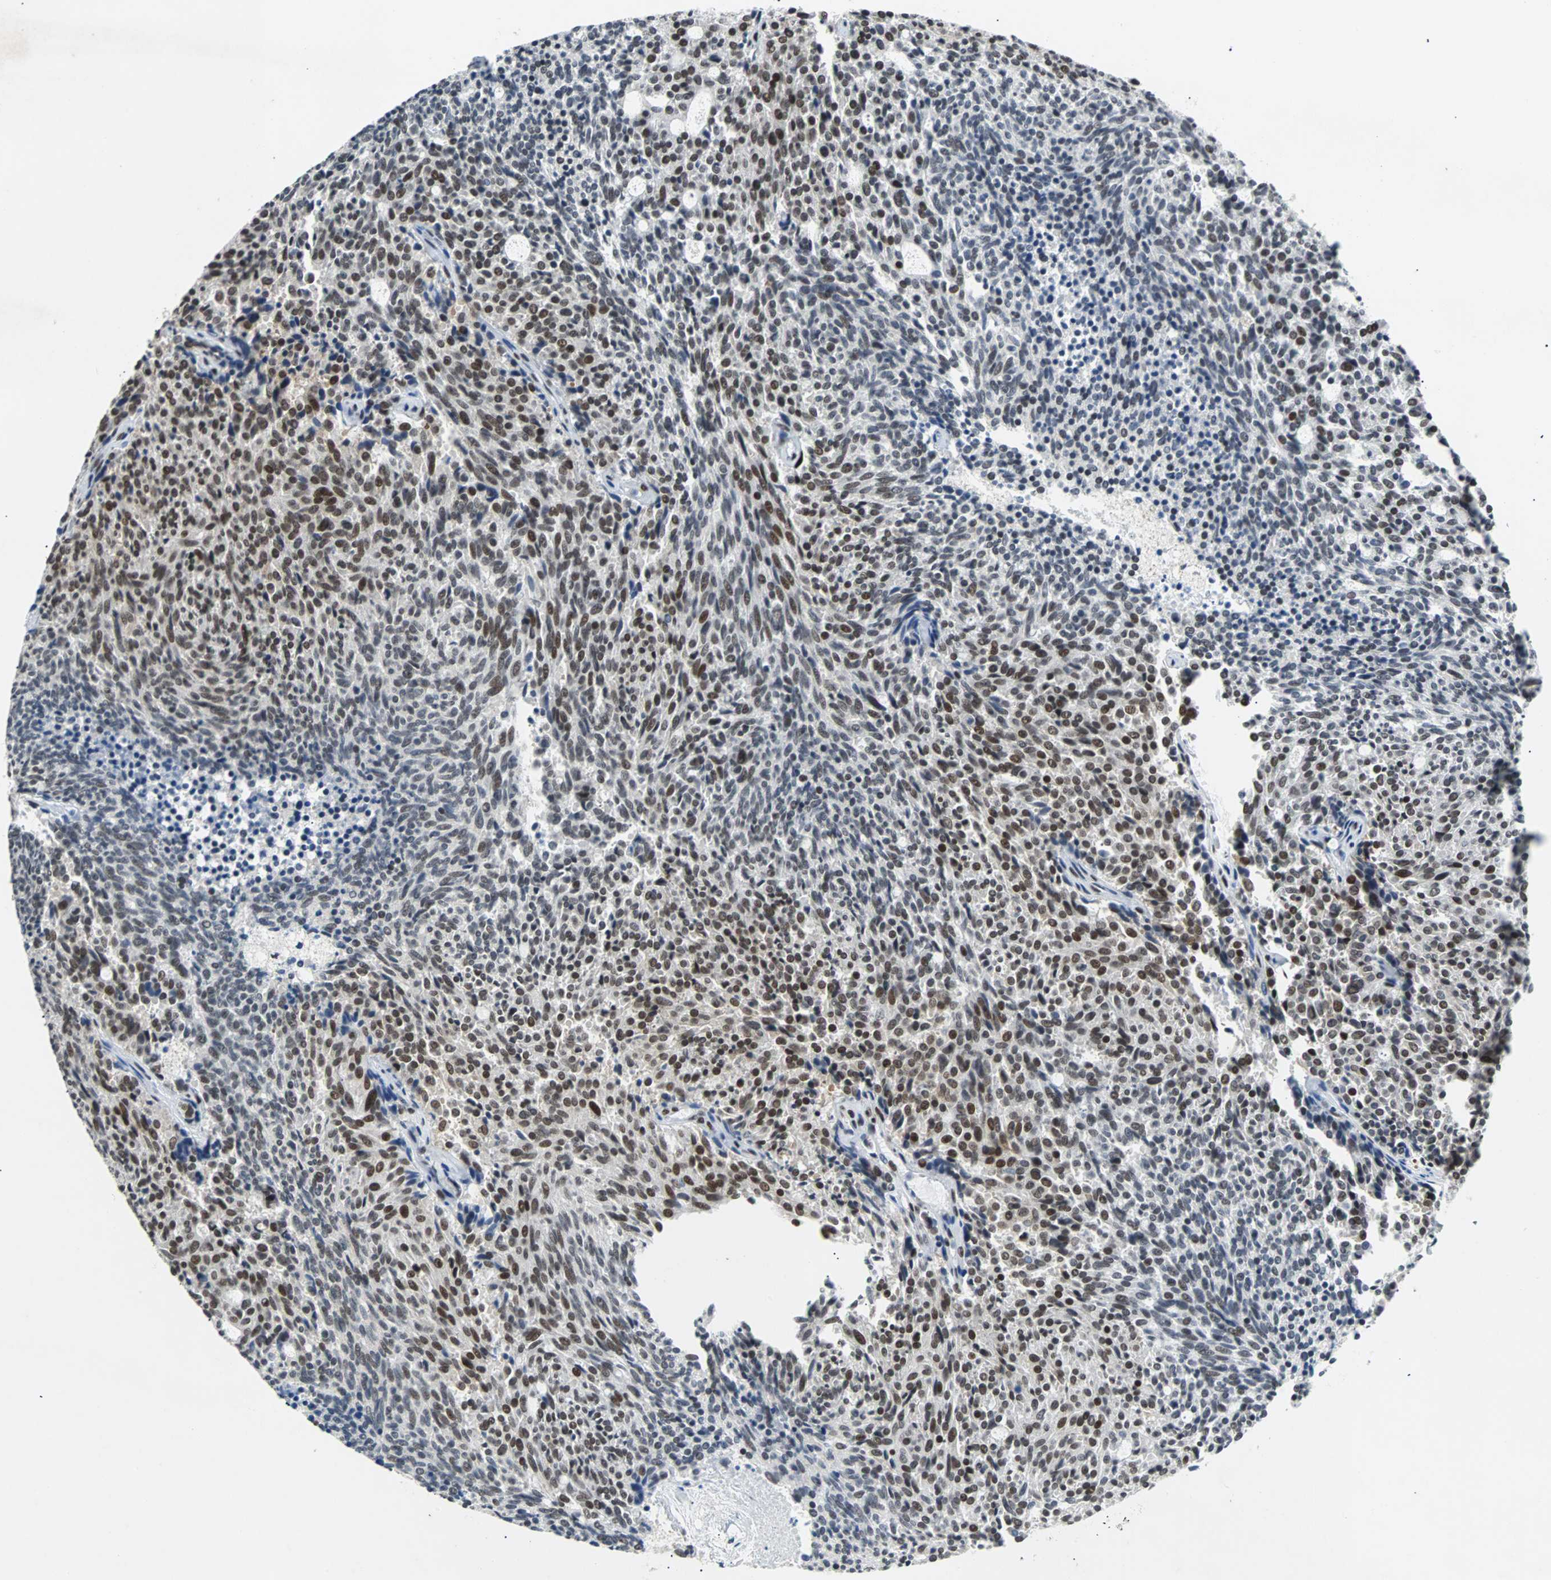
{"staining": {"intensity": "moderate", "quantity": "25%-75%", "location": "nuclear"}, "tissue": "carcinoid", "cell_type": "Tumor cells", "image_type": "cancer", "snomed": [{"axis": "morphology", "description": "Carcinoid, malignant, NOS"}, {"axis": "topography", "description": "Pancreas"}], "caption": "A medium amount of moderate nuclear staining is seen in about 25%-75% of tumor cells in malignant carcinoid tissue. (DAB (3,3'-diaminobenzidine) = brown stain, brightfield microscopy at high magnification).", "gene": "GATAD2A", "patient": {"sex": "female", "age": 54}}